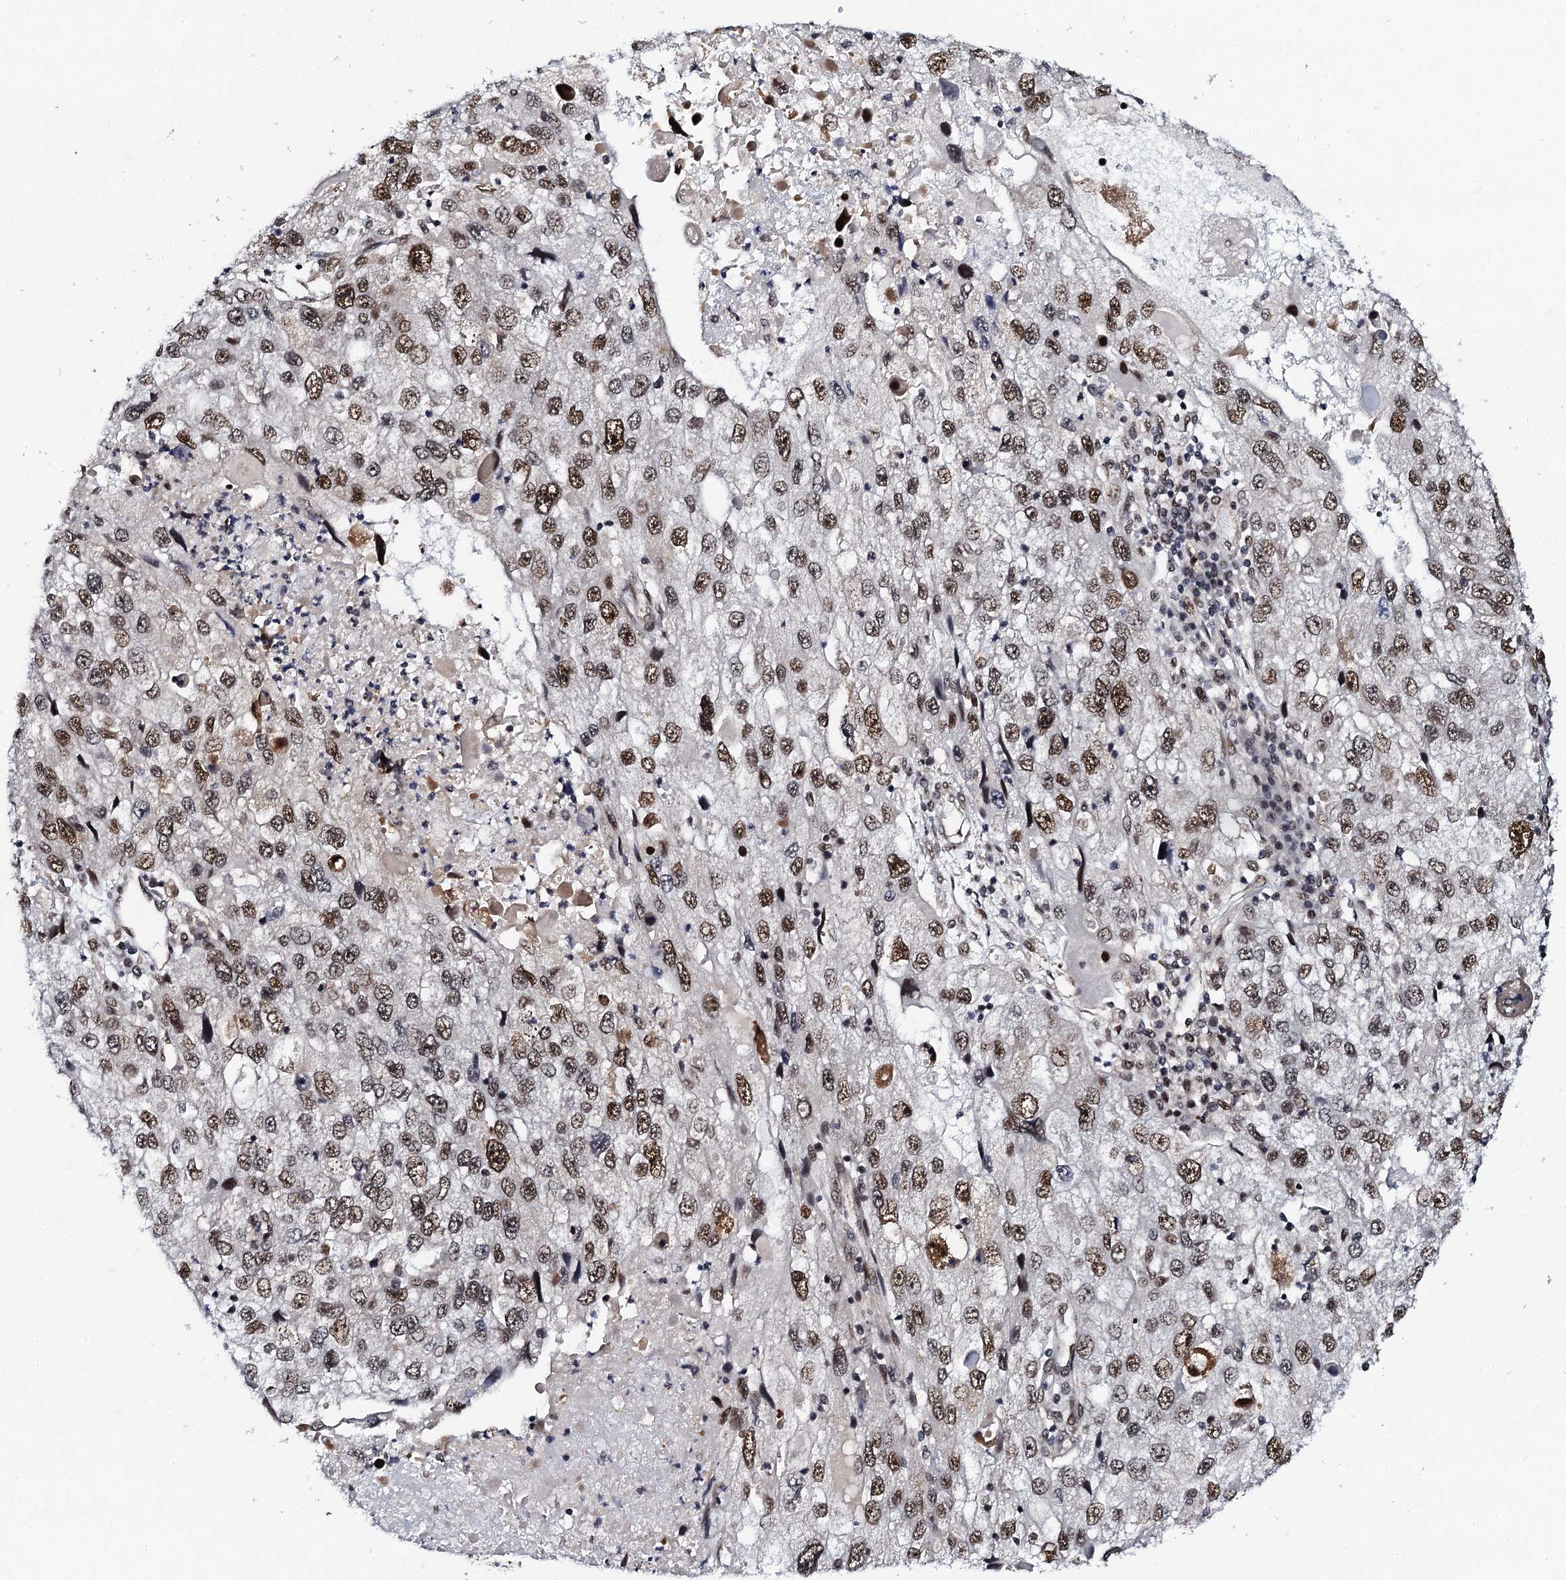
{"staining": {"intensity": "moderate", "quantity": ">75%", "location": "nuclear"}, "tissue": "endometrial cancer", "cell_type": "Tumor cells", "image_type": "cancer", "snomed": [{"axis": "morphology", "description": "Adenocarcinoma, NOS"}, {"axis": "topography", "description": "Endometrium"}], "caption": "Tumor cells exhibit medium levels of moderate nuclear expression in about >75% of cells in human endometrial cancer.", "gene": "CSTF3", "patient": {"sex": "female", "age": 49}}